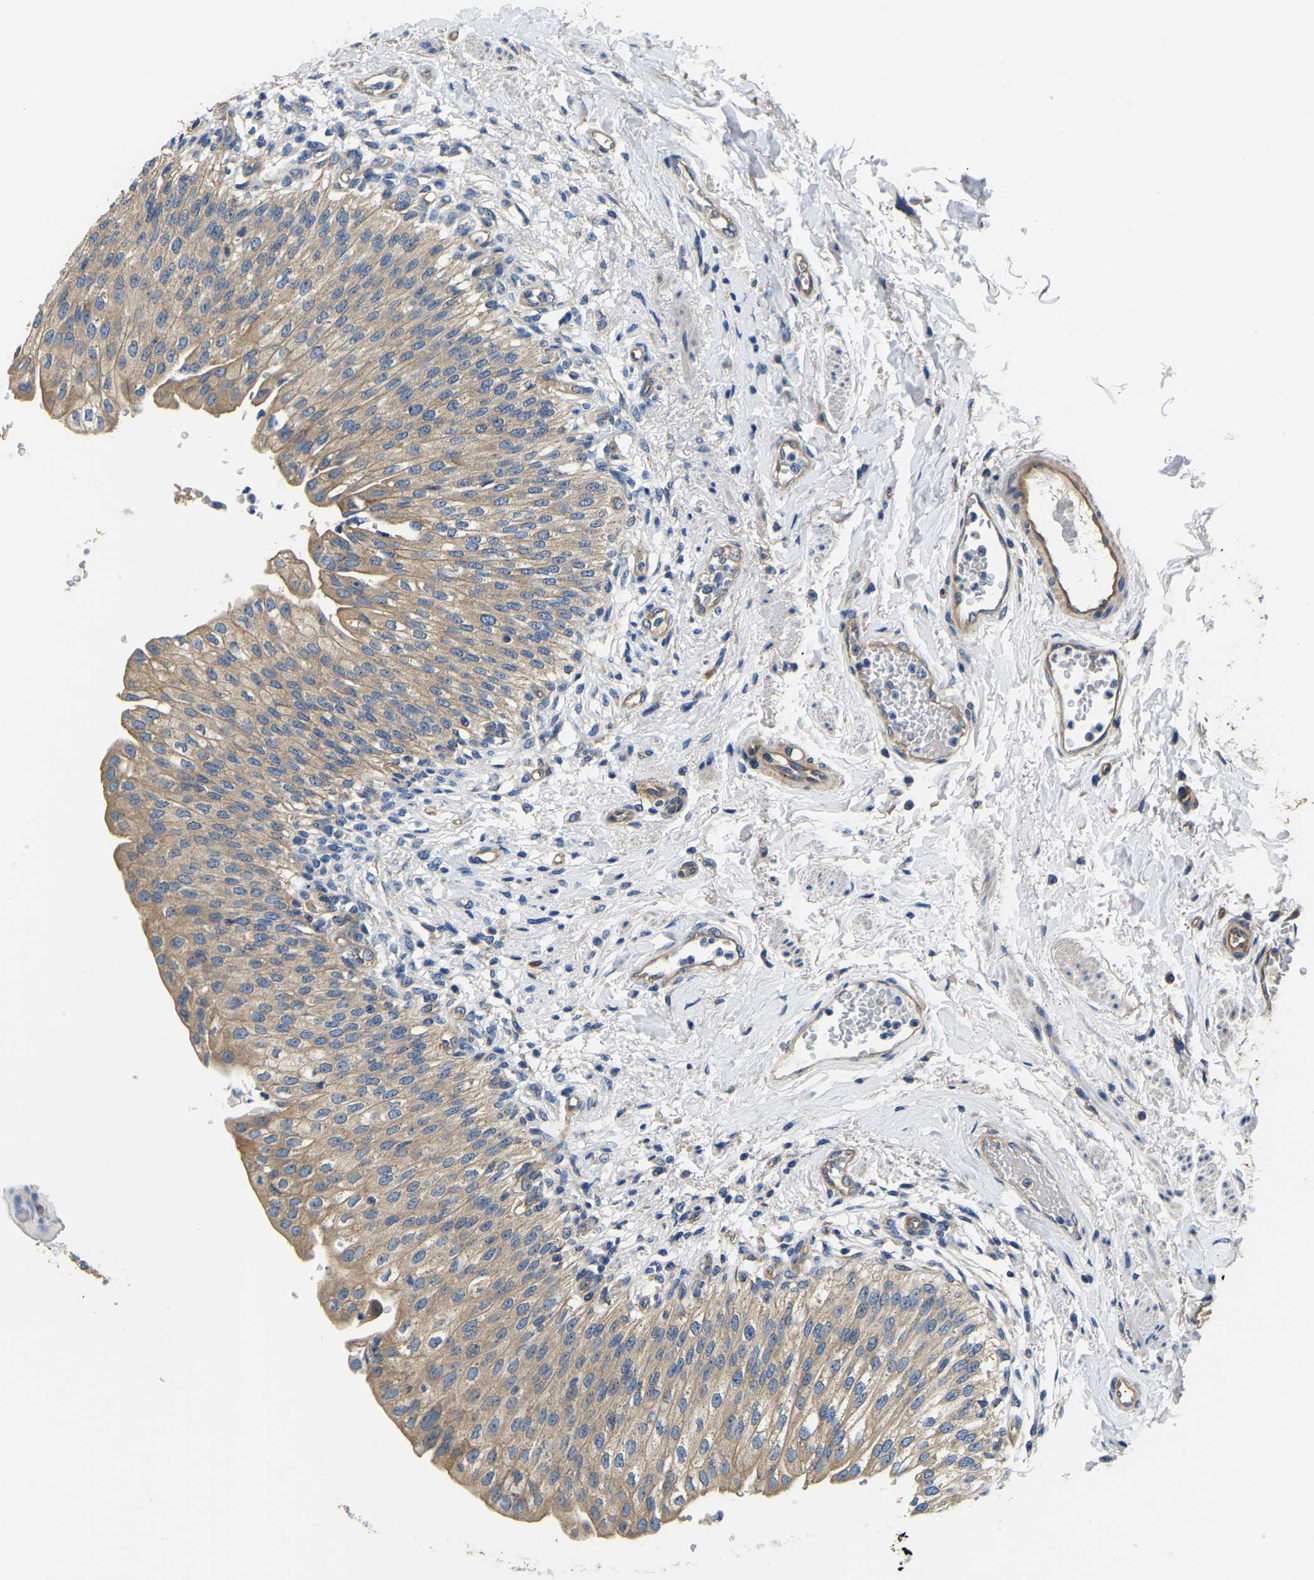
{"staining": {"intensity": "moderate", "quantity": ">75%", "location": "cytoplasmic/membranous"}, "tissue": "urinary bladder", "cell_type": "Urothelial cells", "image_type": "normal", "snomed": [{"axis": "morphology", "description": "Normal tissue, NOS"}, {"axis": "topography", "description": "Urinary bladder"}], "caption": "Immunohistochemical staining of normal human urinary bladder demonstrates >75% levels of moderate cytoplasmic/membranous protein expression in about >75% of urothelial cells. Using DAB (brown) and hematoxylin (blue) stains, captured at high magnification using brightfield microscopy.", "gene": "CSDE1", "patient": {"sex": "female", "age": 60}}